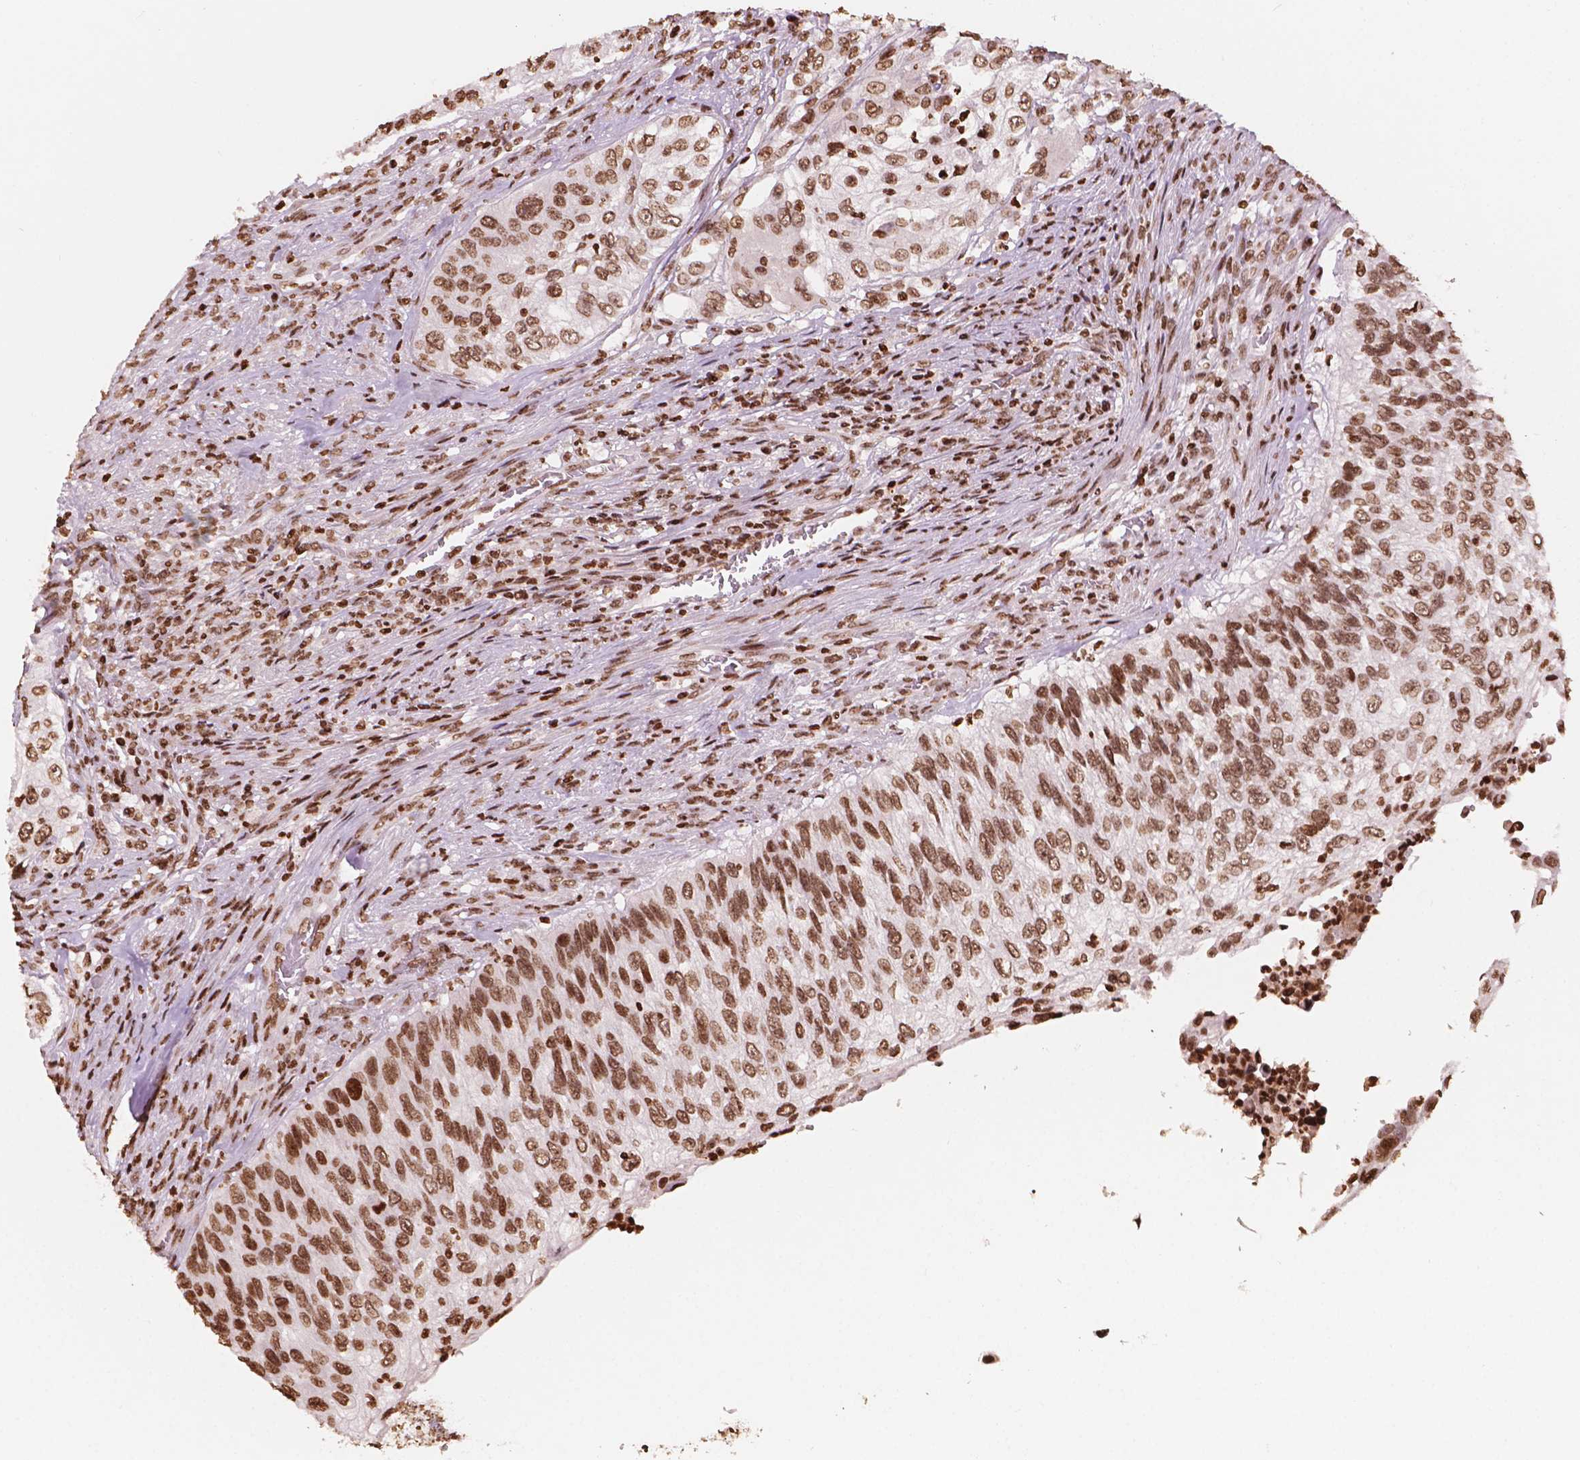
{"staining": {"intensity": "moderate", "quantity": ">75%", "location": "nuclear"}, "tissue": "urothelial cancer", "cell_type": "Tumor cells", "image_type": "cancer", "snomed": [{"axis": "morphology", "description": "Urothelial carcinoma, High grade"}, {"axis": "topography", "description": "Urinary bladder"}], "caption": "Urothelial cancer stained with IHC shows moderate nuclear expression in approximately >75% of tumor cells. (IHC, brightfield microscopy, high magnification).", "gene": "H3C7", "patient": {"sex": "female", "age": 60}}